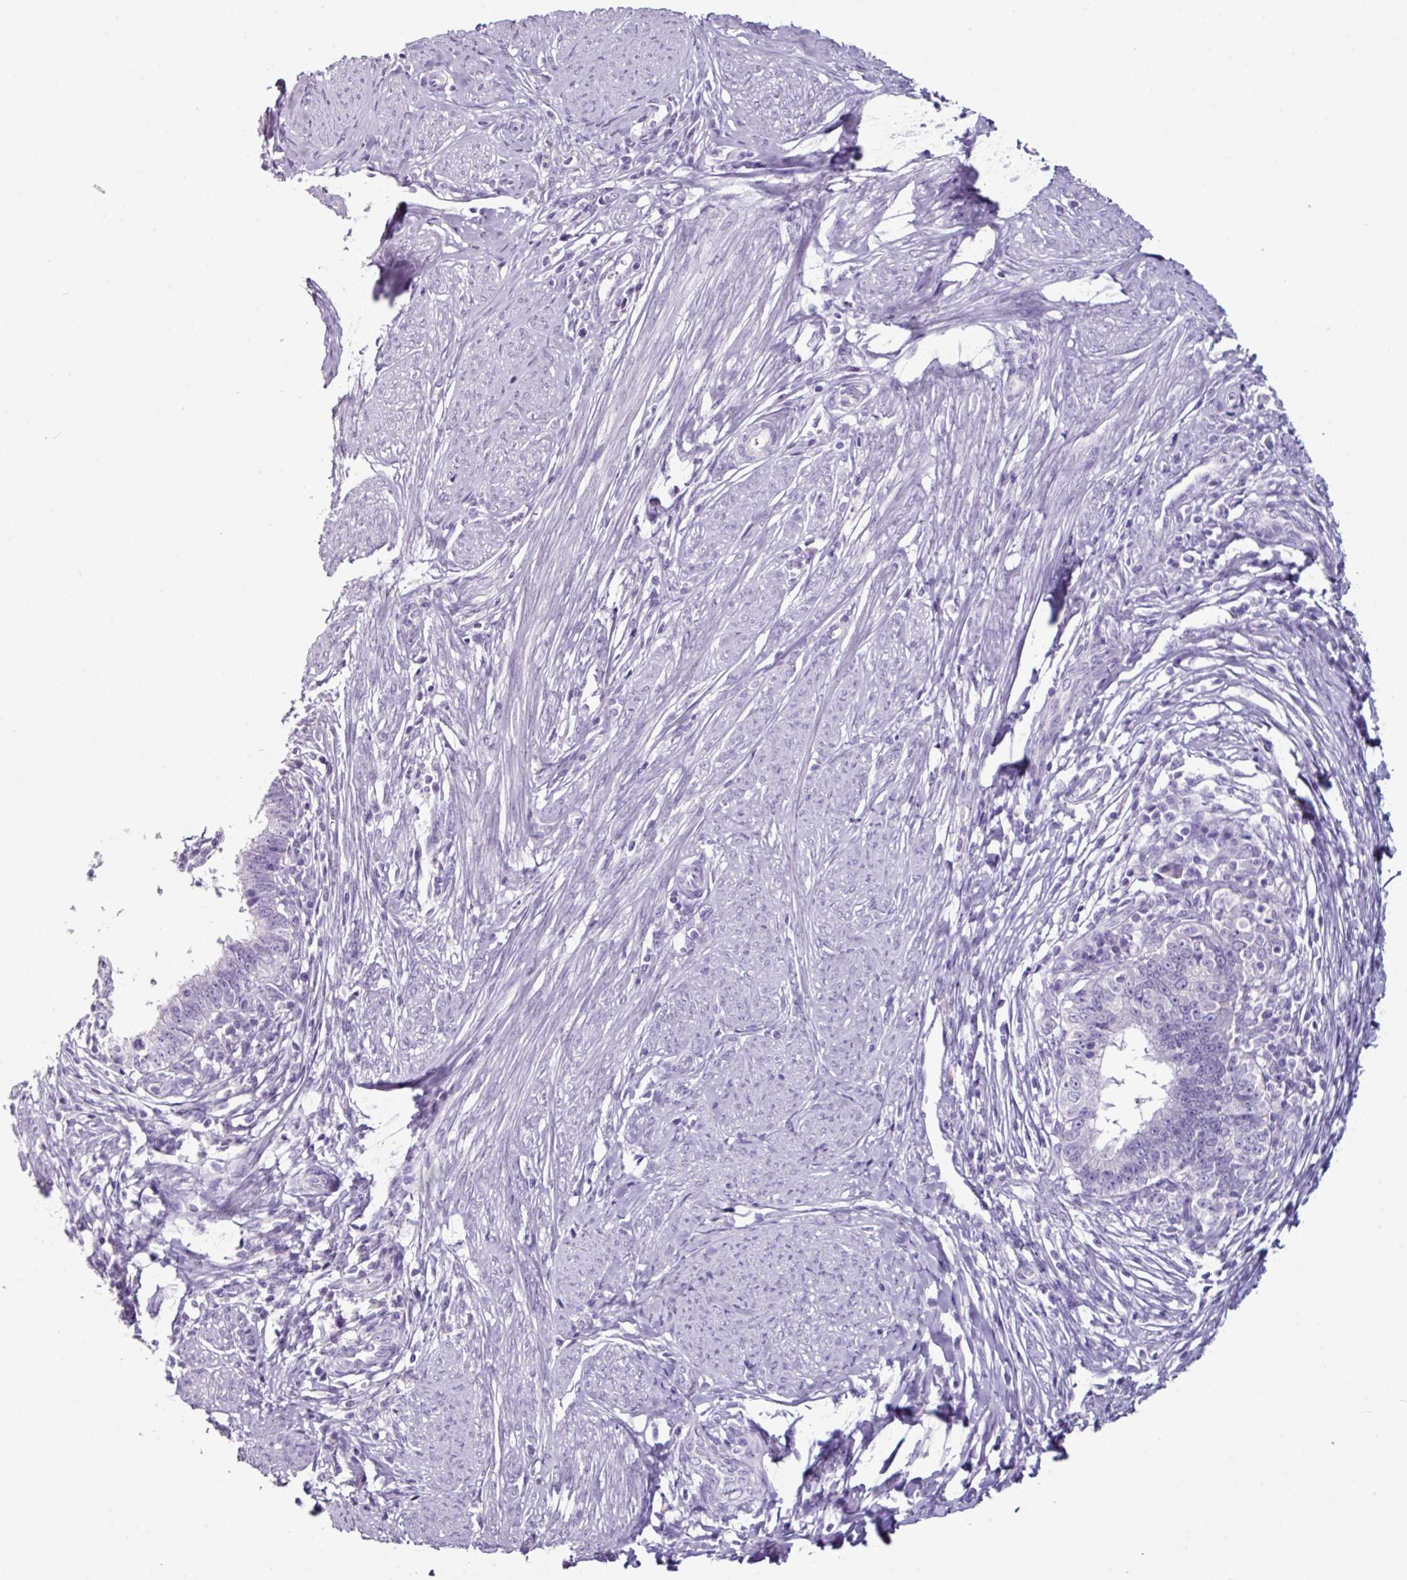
{"staining": {"intensity": "negative", "quantity": "none", "location": "none"}, "tissue": "cervical cancer", "cell_type": "Tumor cells", "image_type": "cancer", "snomed": [{"axis": "morphology", "description": "Adenocarcinoma, NOS"}, {"axis": "topography", "description": "Cervix"}], "caption": "Tumor cells are negative for protein expression in human cervical adenocarcinoma.", "gene": "GLP2R", "patient": {"sex": "female", "age": 36}}